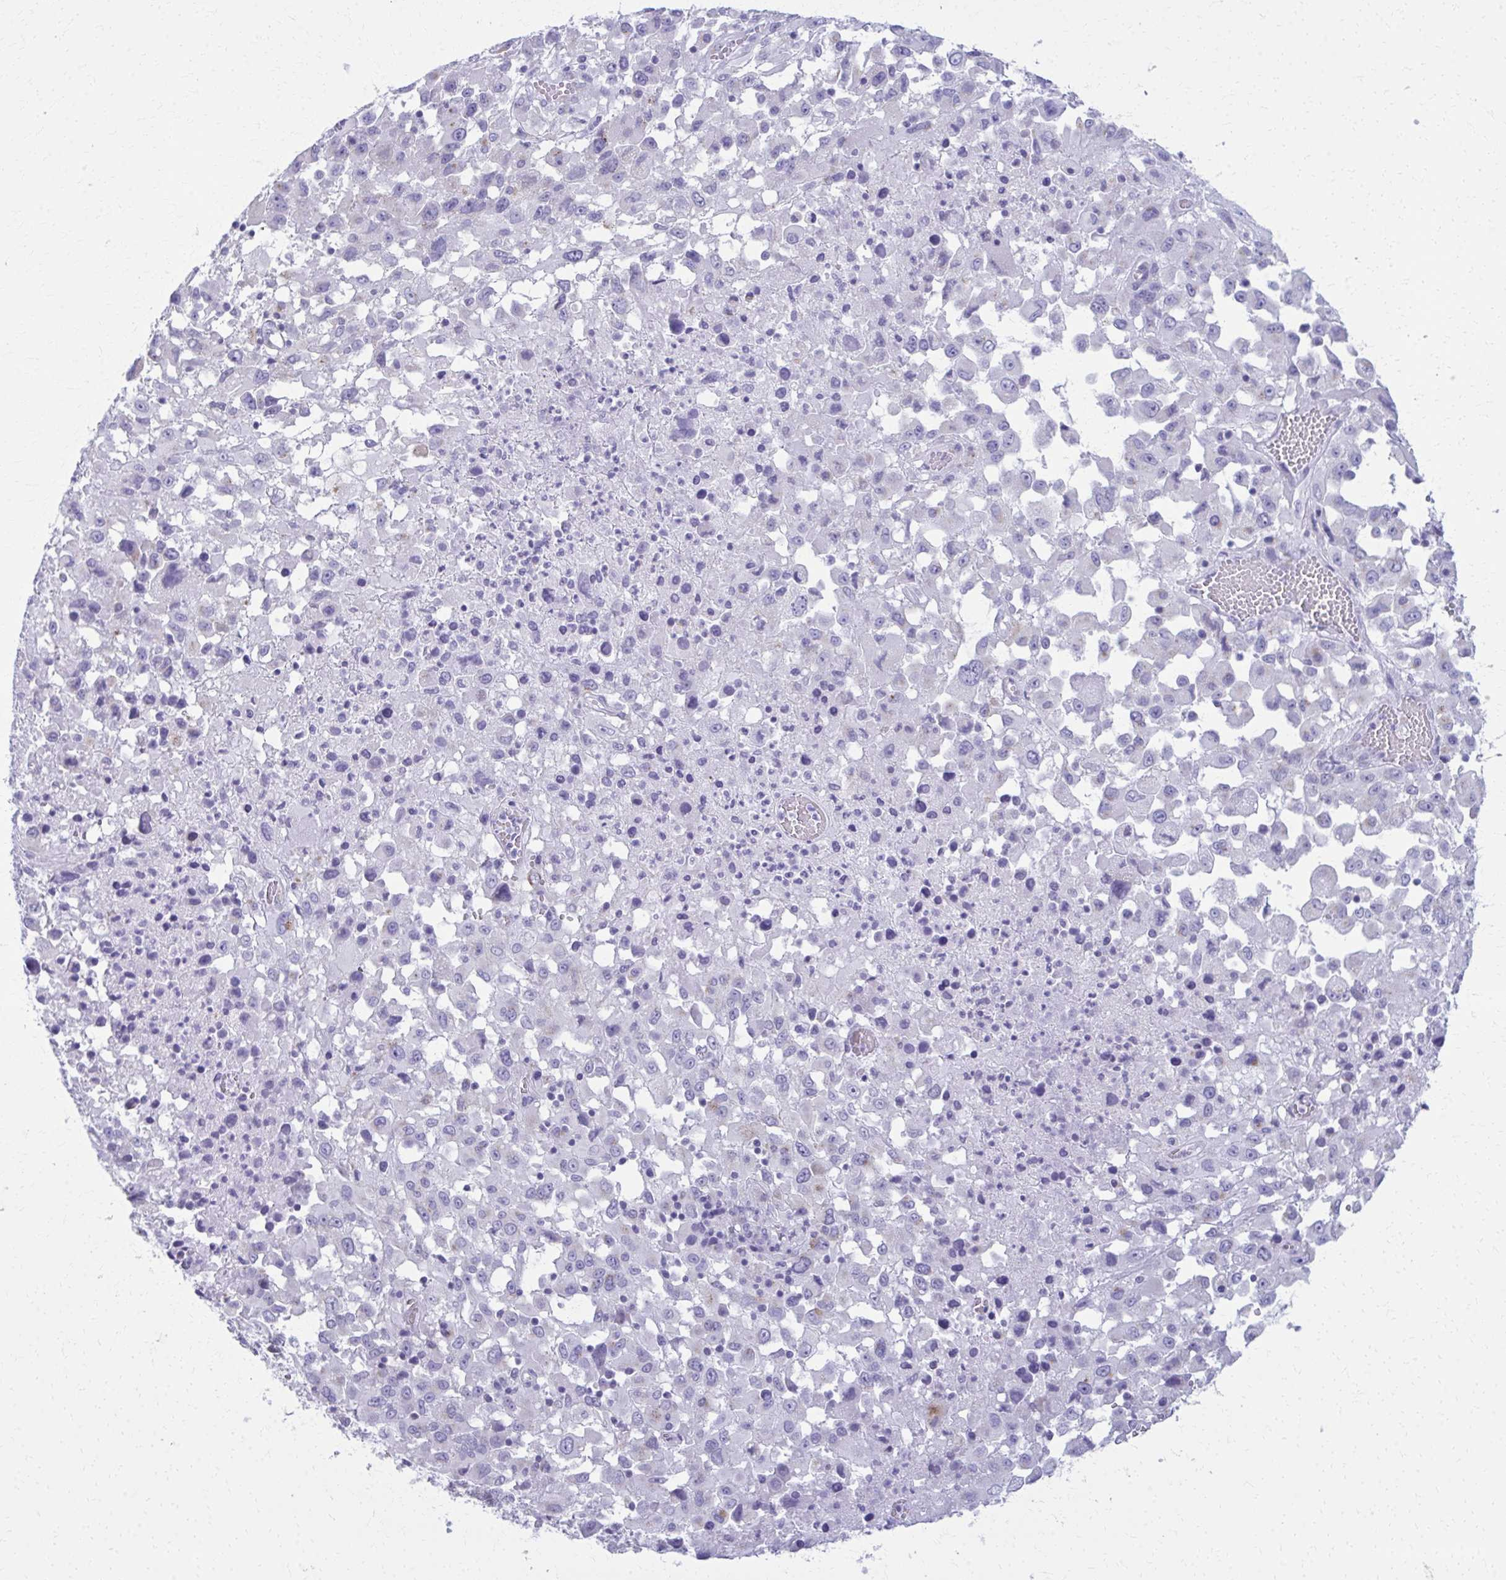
{"staining": {"intensity": "negative", "quantity": "none", "location": "none"}, "tissue": "melanoma", "cell_type": "Tumor cells", "image_type": "cancer", "snomed": [{"axis": "morphology", "description": "Malignant melanoma, Metastatic site"}, {"axis": "topography", "description": "Soft tissue"}], "caption": "Melanoma stained for a protein using immunohistochemistry (IHC) demonstrates no expression tumor cells.", "gene": "SCLY", "patient": {"sex": "male", "age": 50}}